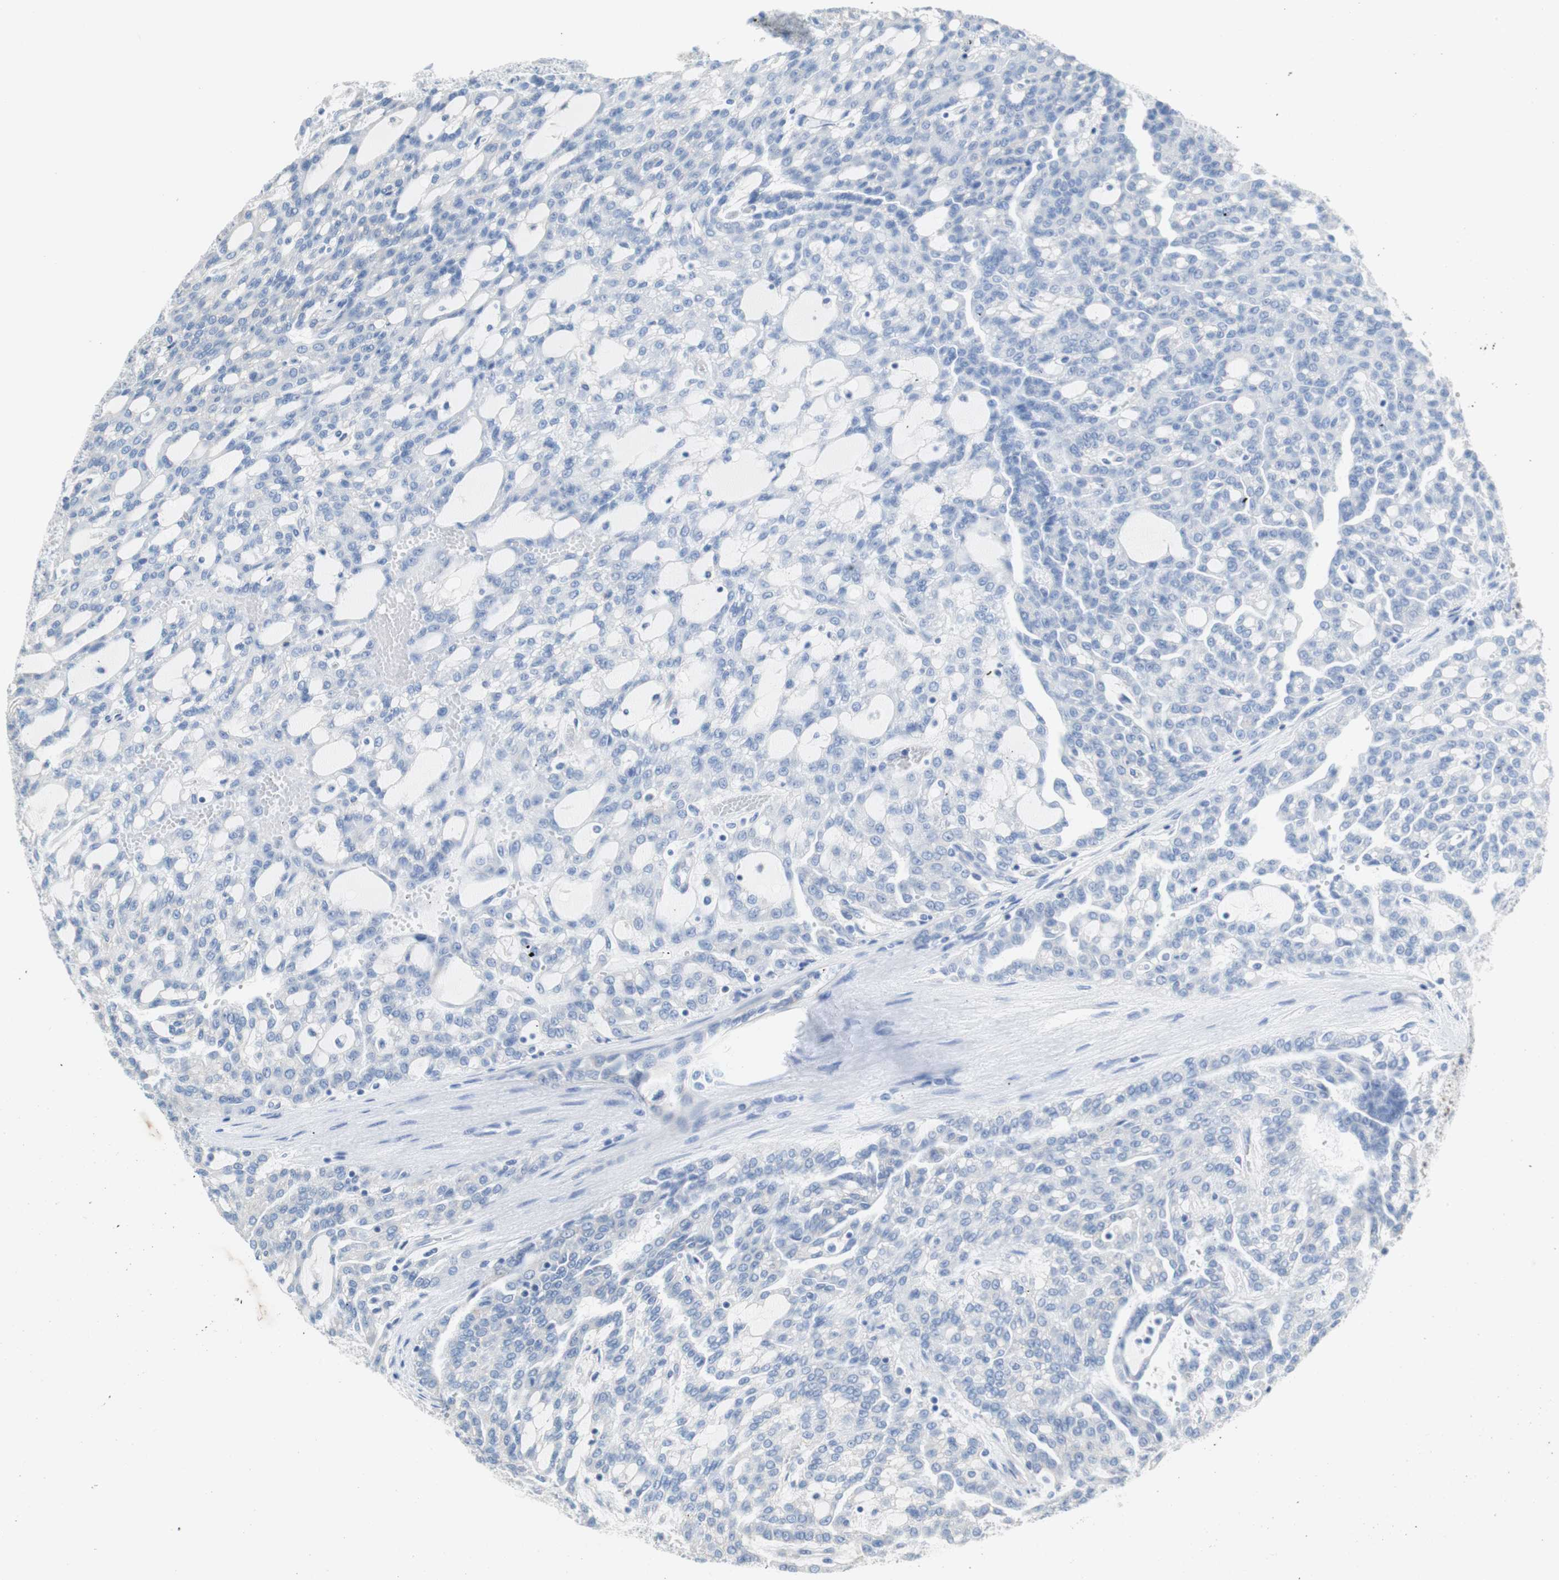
{"staining": {"intensity": "negative", "quantity": "none", "location": "none"}, "tissue": "renal cancer", "cell_type": "Tumor cells", "image_type": "cancer", "snomed": [{"axis": "morphology", "description": "Adenocarcinoma, NOS"}, {"axis": "topography", "description": "Kidney"}], "caption": "Protein analysis of adenocarcinoma (renal) exhibits no significant expression in tumor cells.", "gene": "KIF3B", "patient": {"sex": "male", "age": 63}}